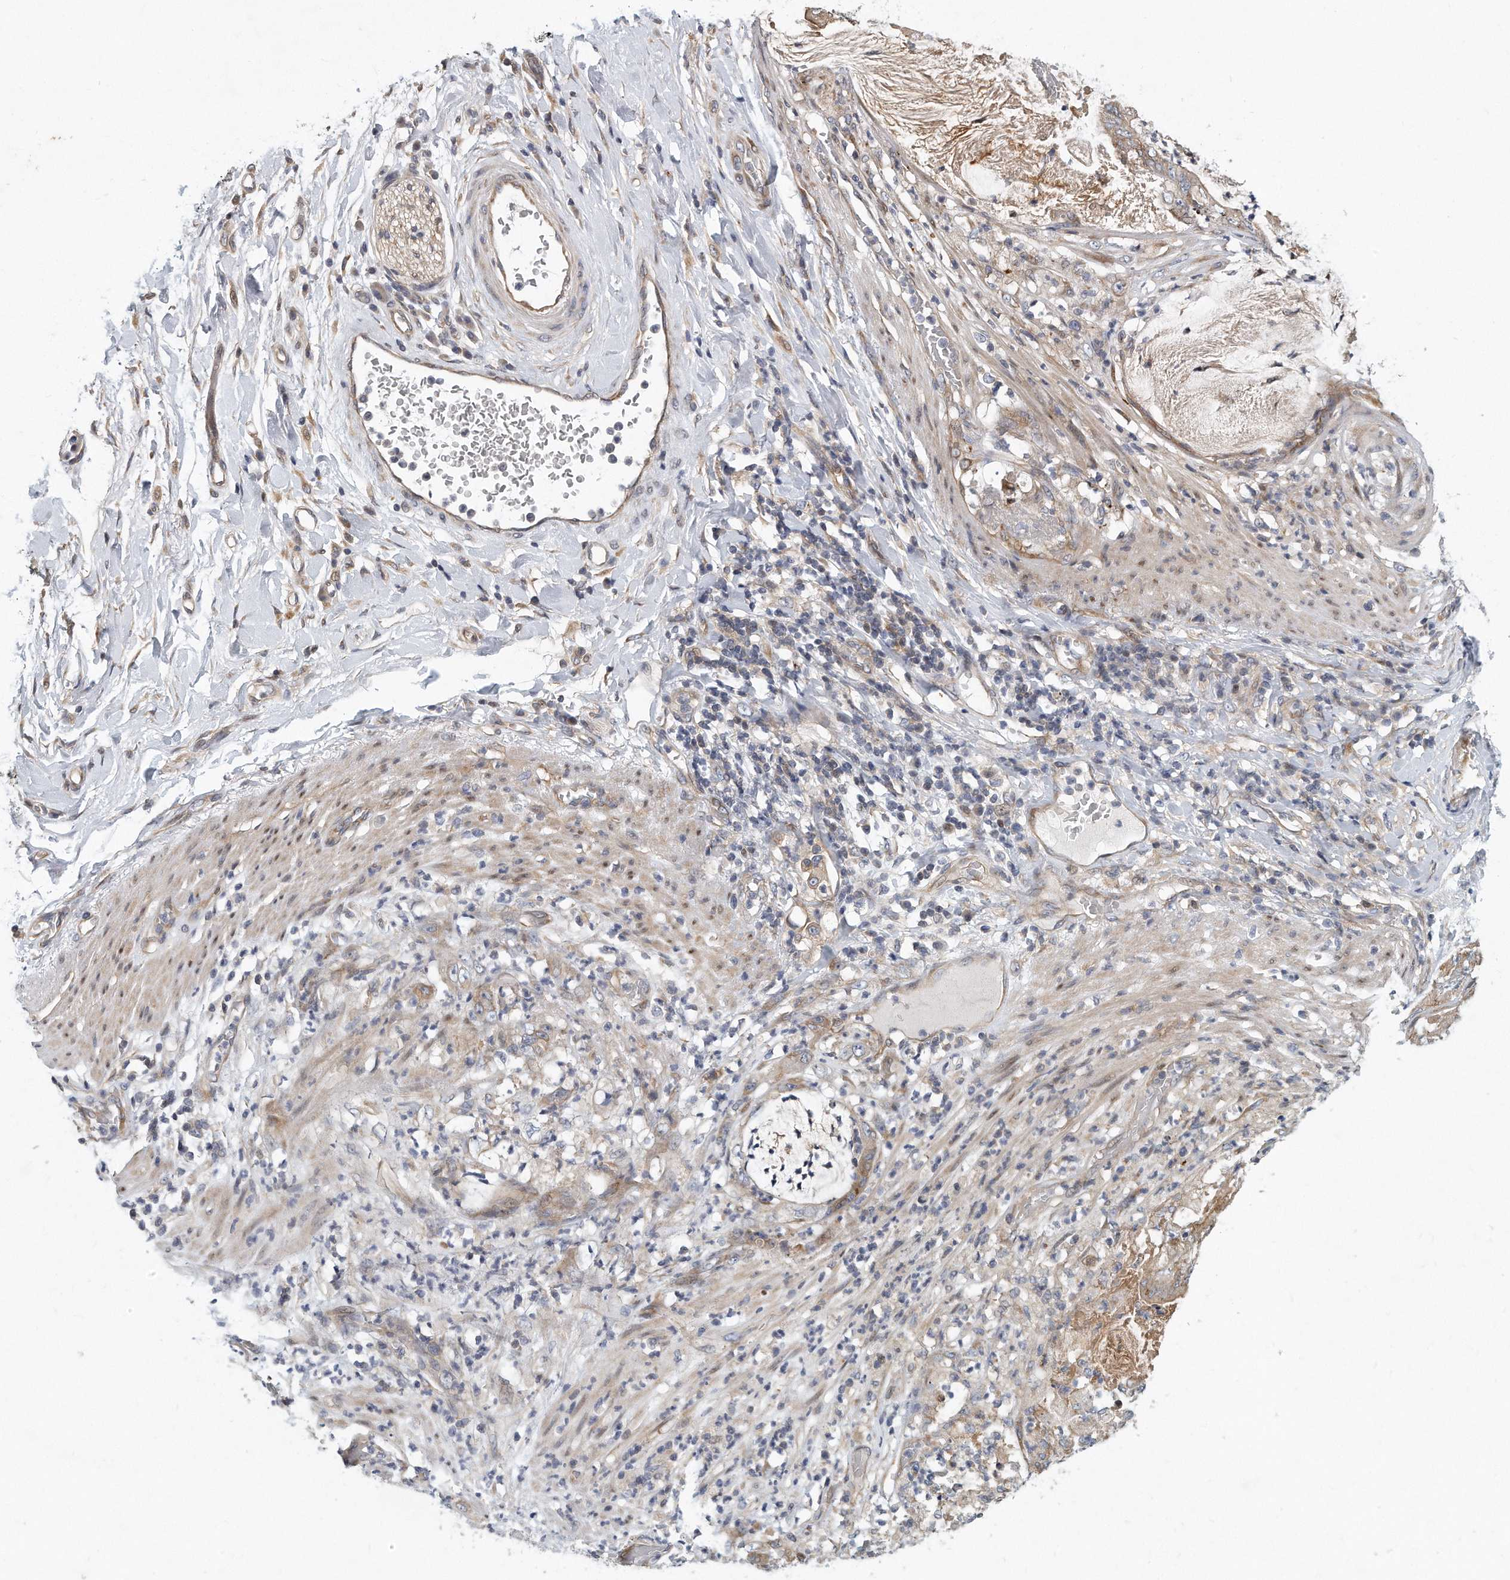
{"staining": {"intensity": "moderate", "quantity": ">75%", "location": "cytoplasmic/membranous"}, "tissue": "stomach cancer", "cell_type": "Tumor cells", "image_type": "cancer", "snomed": [{"axis": "morphology", "description": "Adenocarcinoma, NOS"}, {"axis": "topography", "description": "Stomach"}], "caption": "Immunohistochemical staining of stomach cancer shows medium levels of moderate cytoplasmic/membranous staining in approximately >75% of tumor cells.", "gene": "PCDH8", "patient": {"sex": "female", "age": 73}}